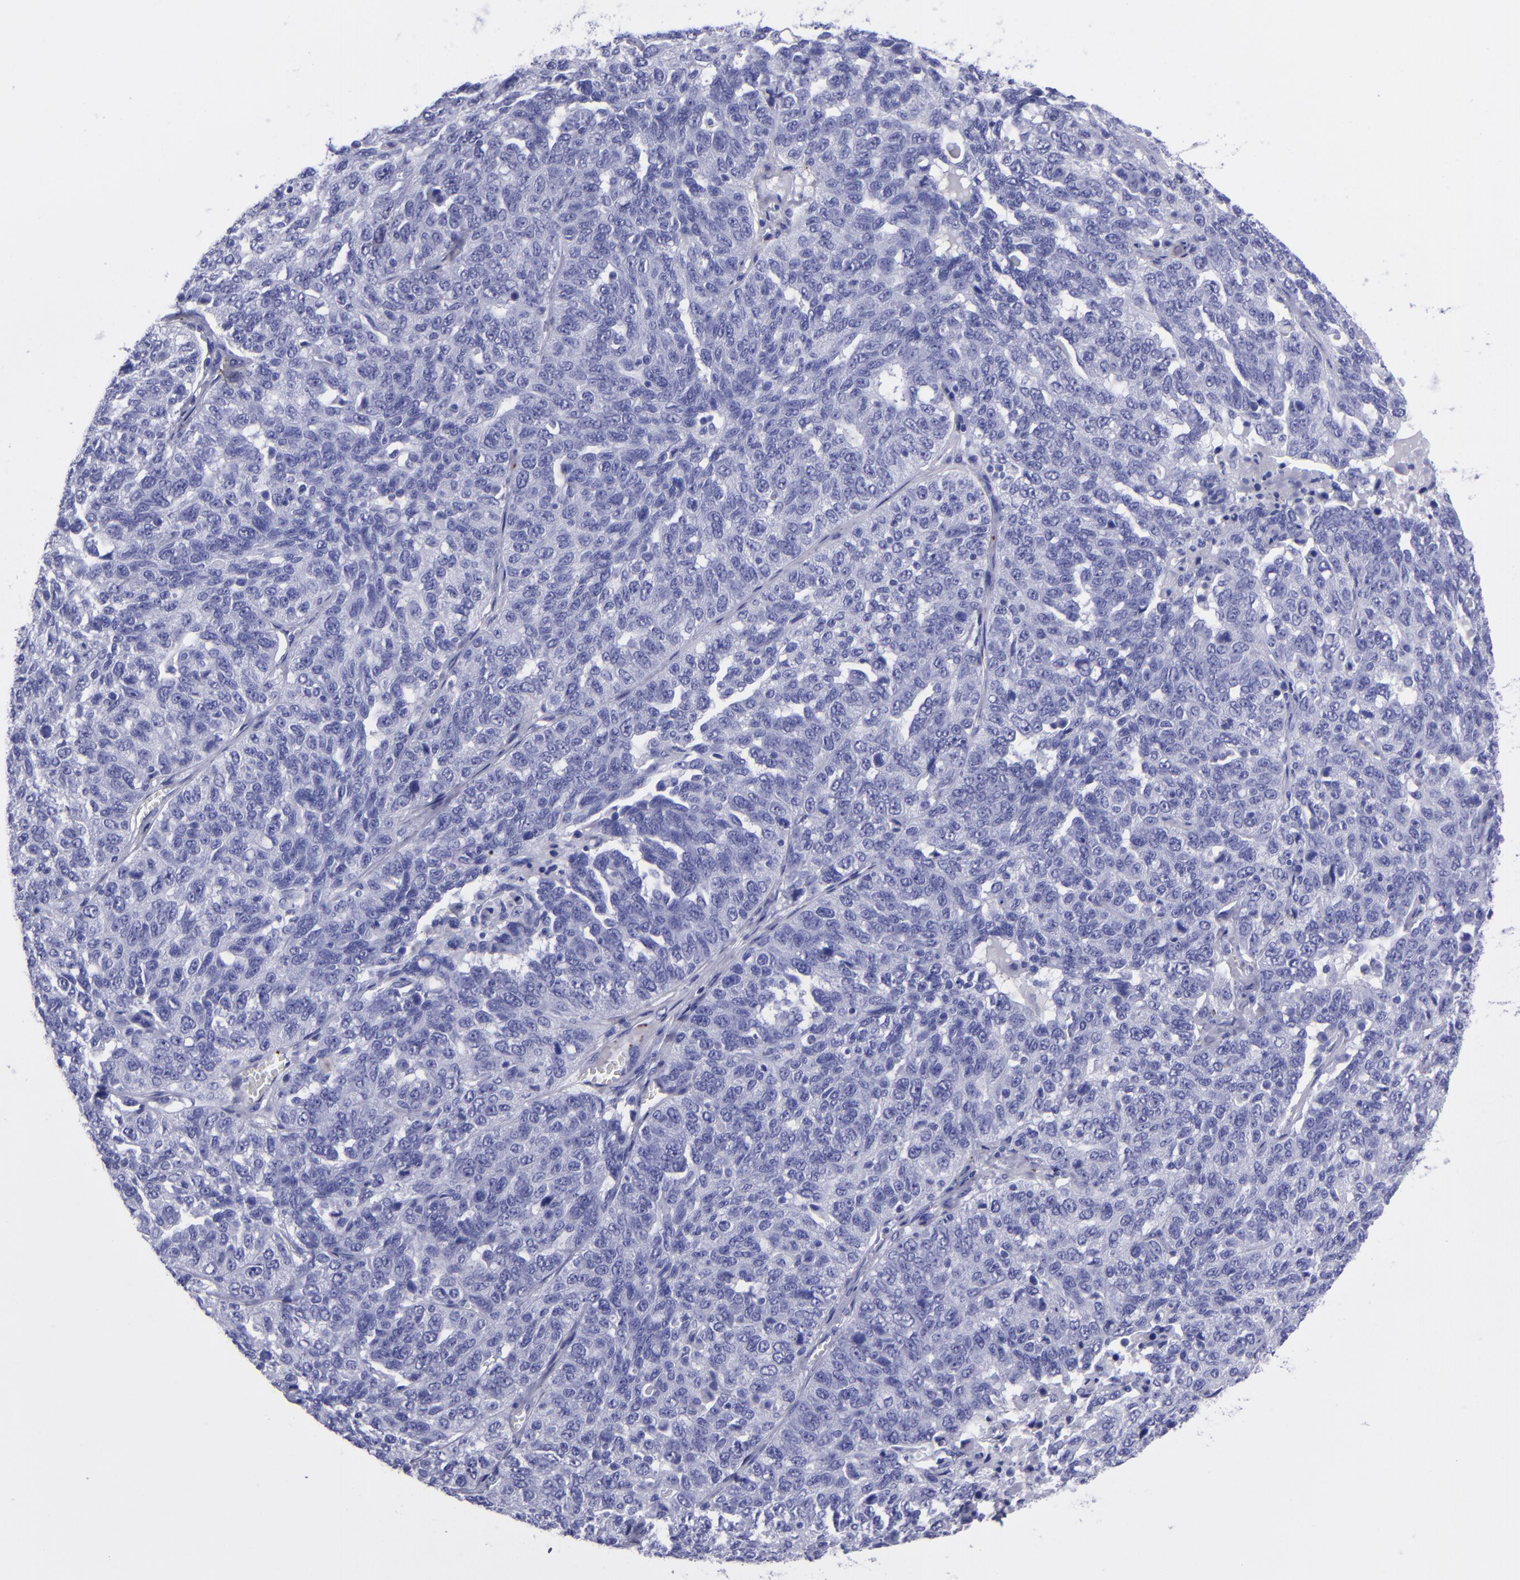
{"staining": {"intensity": "negative", "quantity": "none", "location": "none"}, "tissue": "ovarian cancer", "cell_type": "Tumor cells", "image_type": "cancer", "snomed": [{"axis": "morphology", "description": "Cystadenocarcinoma, serous, NOS"}, {"axis": "topography", "description": "Ovary"}], "caption": "Immunohistochemical staining of ovarian cancer demonstrates no significant positivity in tumor cells.", "gene": "EFCAB13", "patient": {"sex": "female", "age": 71}}